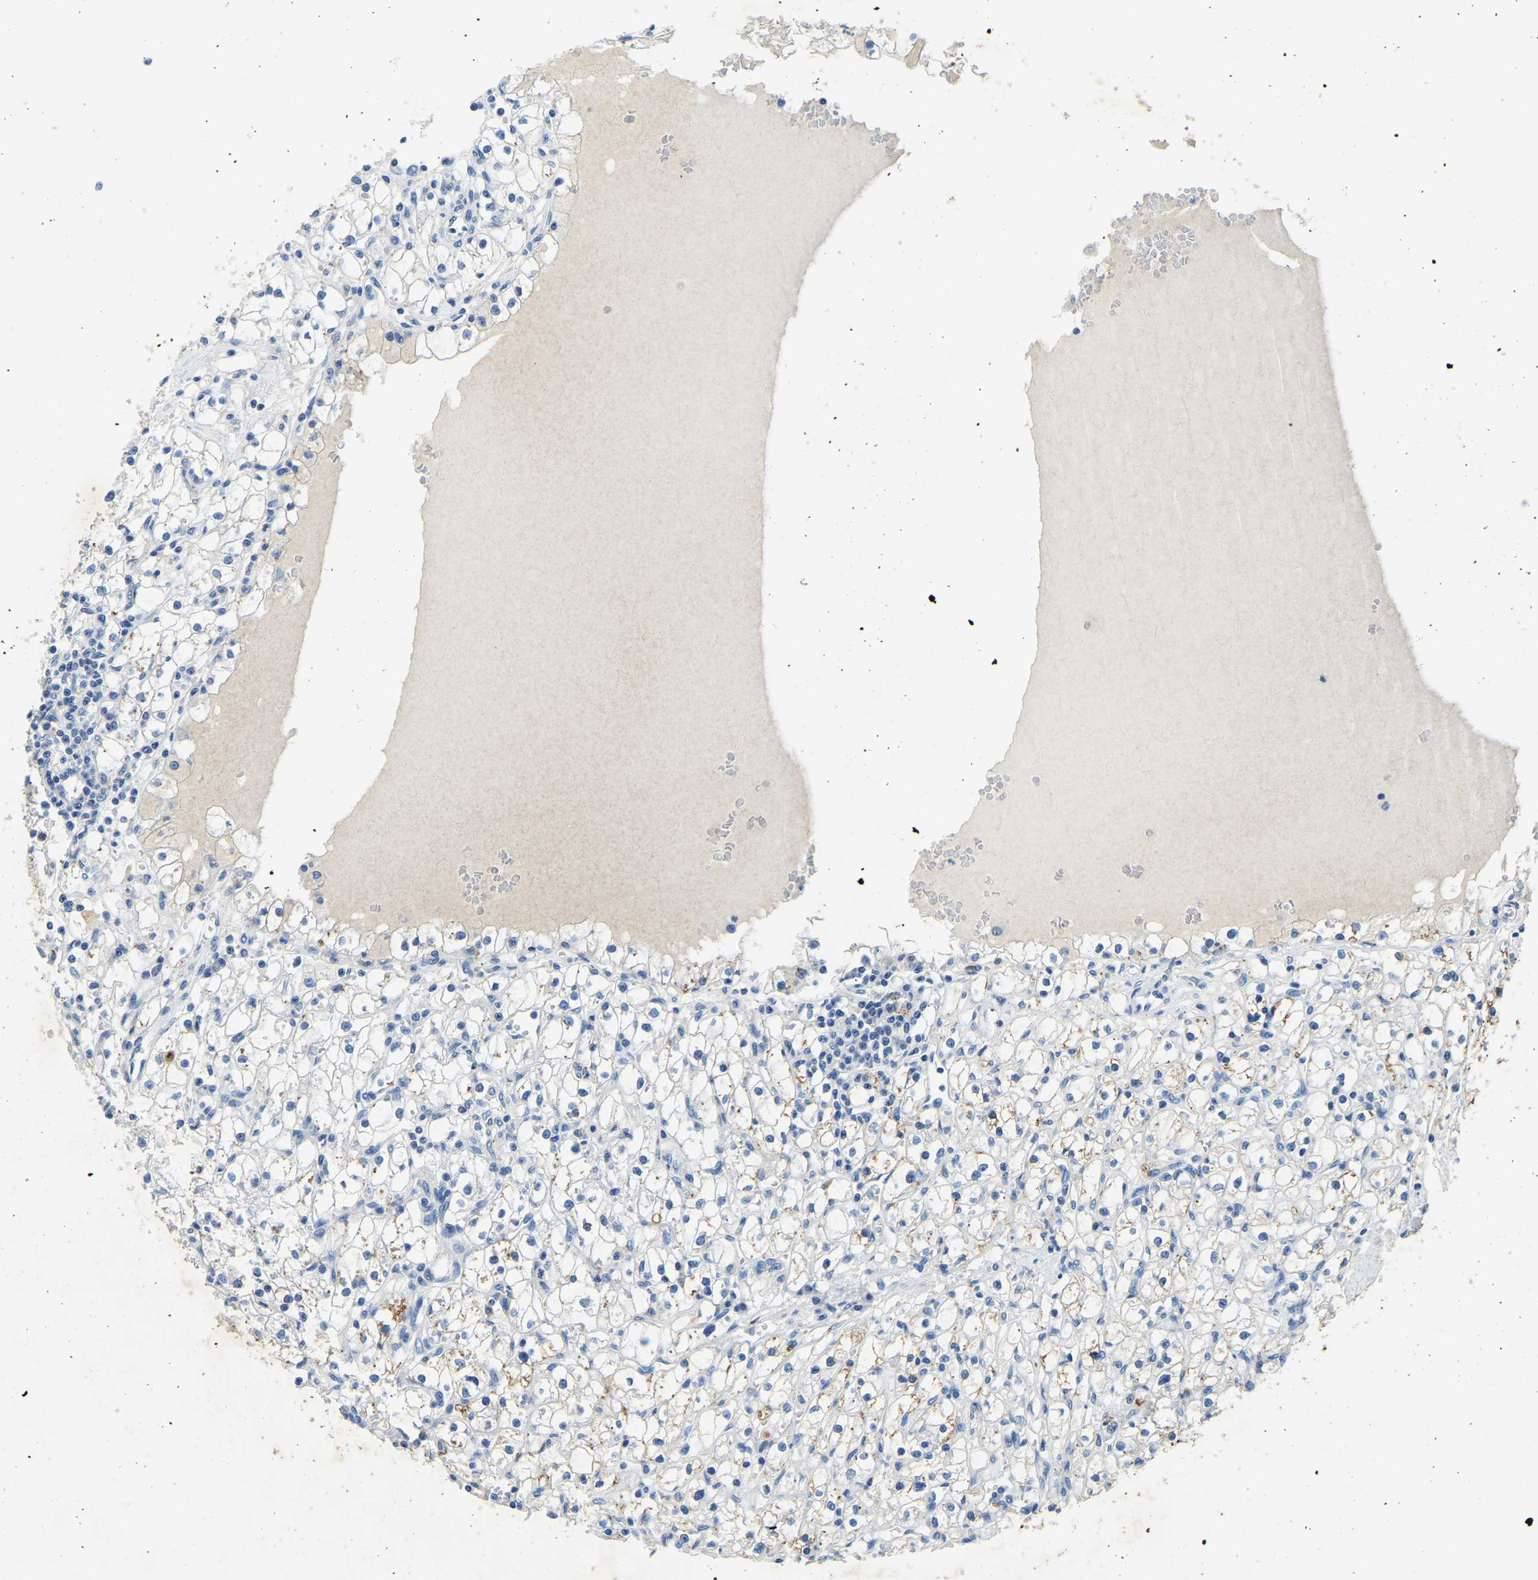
{"staining": {"intensity": "negative", "quantity": "none", "location": "none"}, "tissue": "renal cancer", "cell_type": "Tumor cells", "image_type": "cancer", "snomed": [{"axis": "morphology", "description": "Adenocarcinoma, NOS"}, {"axis": "topography", "description": "Kidney"}], "caption": "Renal adenocarcinoma was stained to show a protein in brown. There is no significant expression in tumor cells.", "gene": "UBN2", "patient": {"sex": "male", "age": 56}}